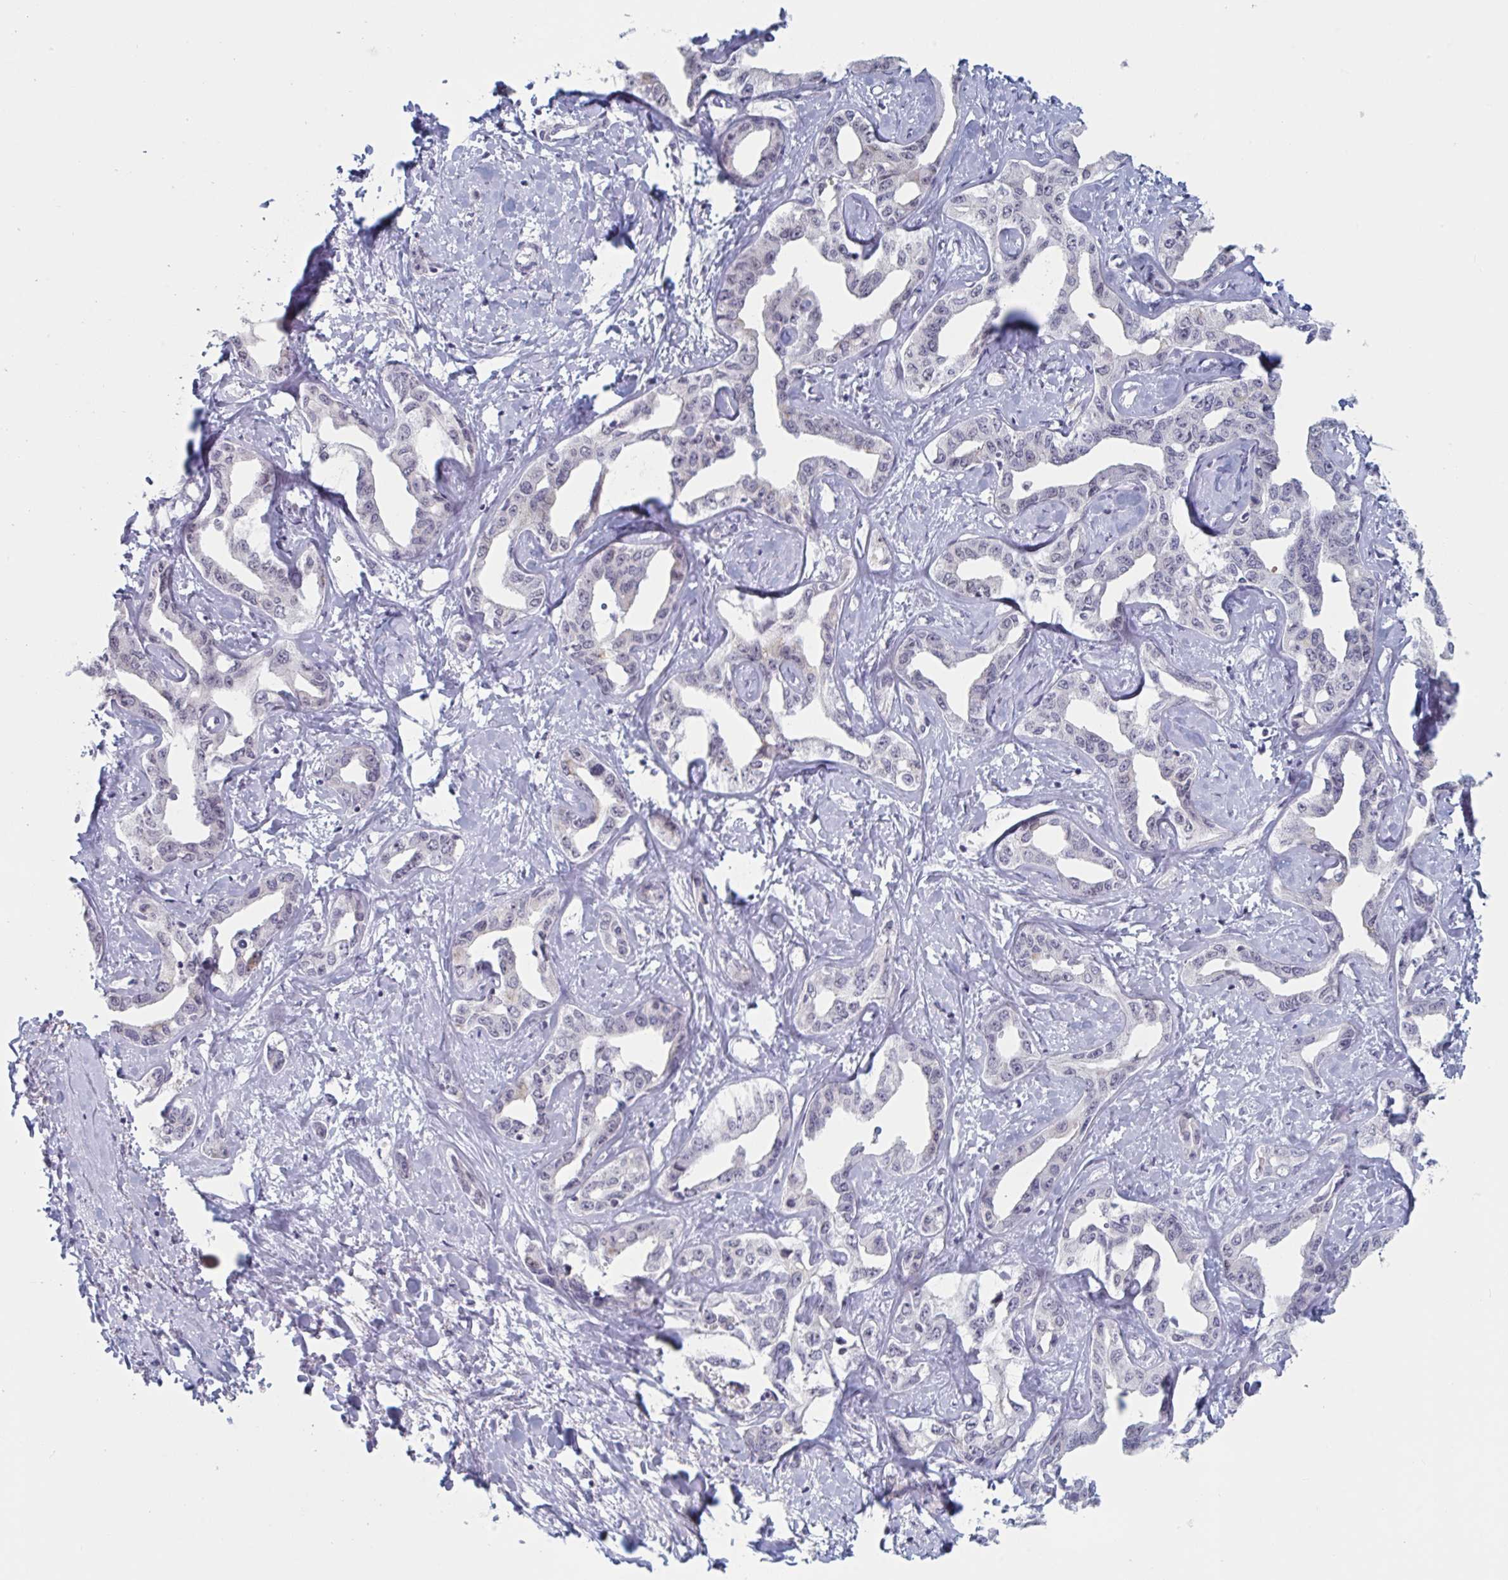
{"staining": {"intensity": "negative", "quantity": "none", "location": "none"}, "tissue": "liver cancer", "cell_type": "Tumor cells", "image_type": "cancer", "snomed": [{"axis": "morphology", "description": "Cholangiocarcinoma"}, {"axis": "topography", "description": "Liver"}], "caption": "DAB (3,3'-diaminobenzidine) immunohistochemical staining of liver cancer exhibits no significant staining in tumor cells.", "gene": "FOXA1", "patient": {"sex": "male", "age": 59}}